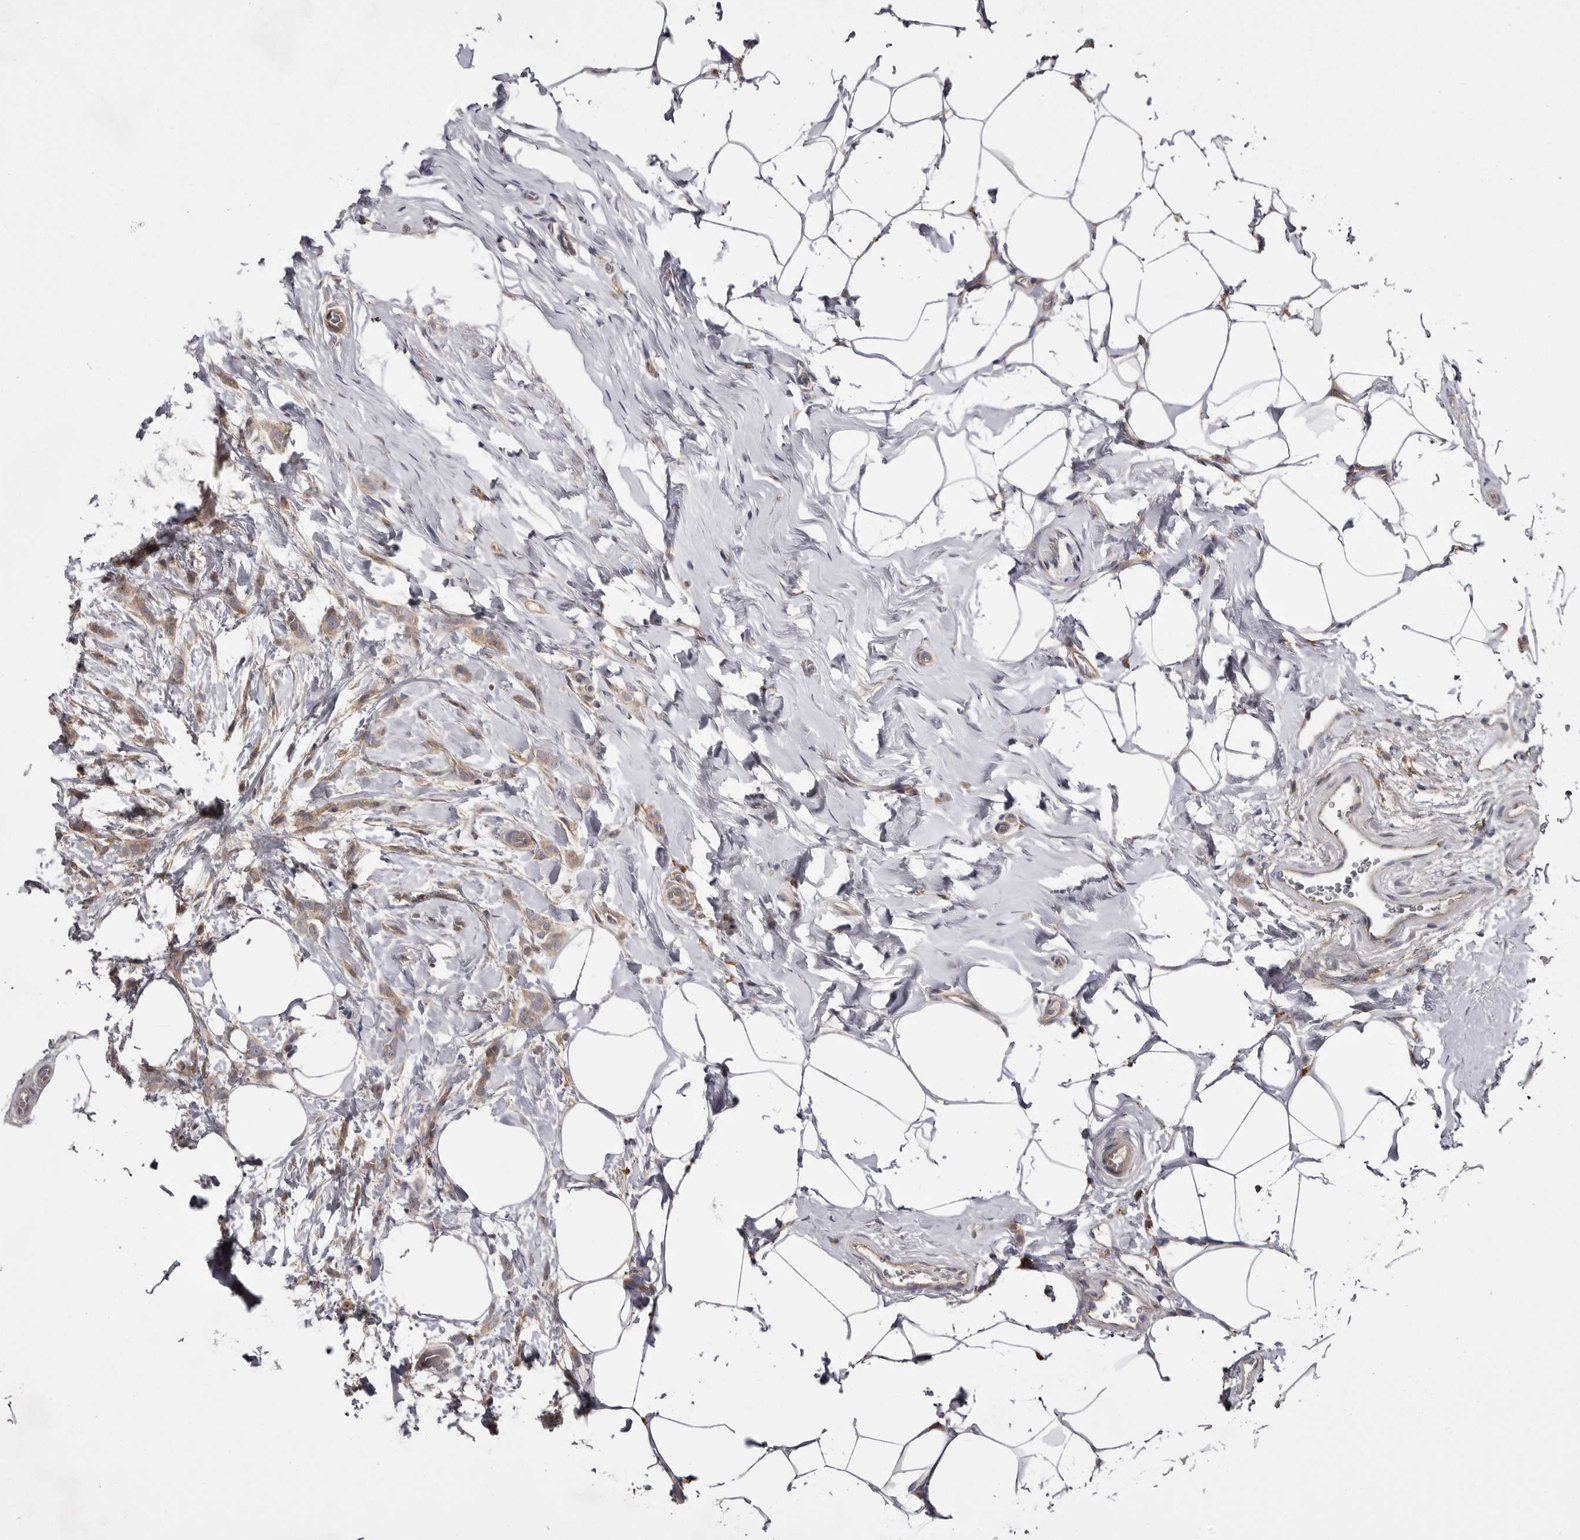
{"staining": {"intensity": "weak", "quantity": ">75%", "location": "cytoplasmic/membranous"}, "tissue": "breast cancer", "cell_type": "Tumor cells", "image_type": "cancer", "snomed": [{"axis": "morphology", "description": "Lobular carcinoma, in situ"}, {"axis": "morphology", "description": "Lobular carcinoma"}, {"axis": "topography", "description": "Breast"}], "caption": "Weak cytoplasmic/membranous positivity for a protein is identified in approximately >75% of tumor cells of breast lobular carcinoma in situ using immunohistochemistry.", "gene": "OSBPL9", "patient": {"sex": "female", "age": 41}}